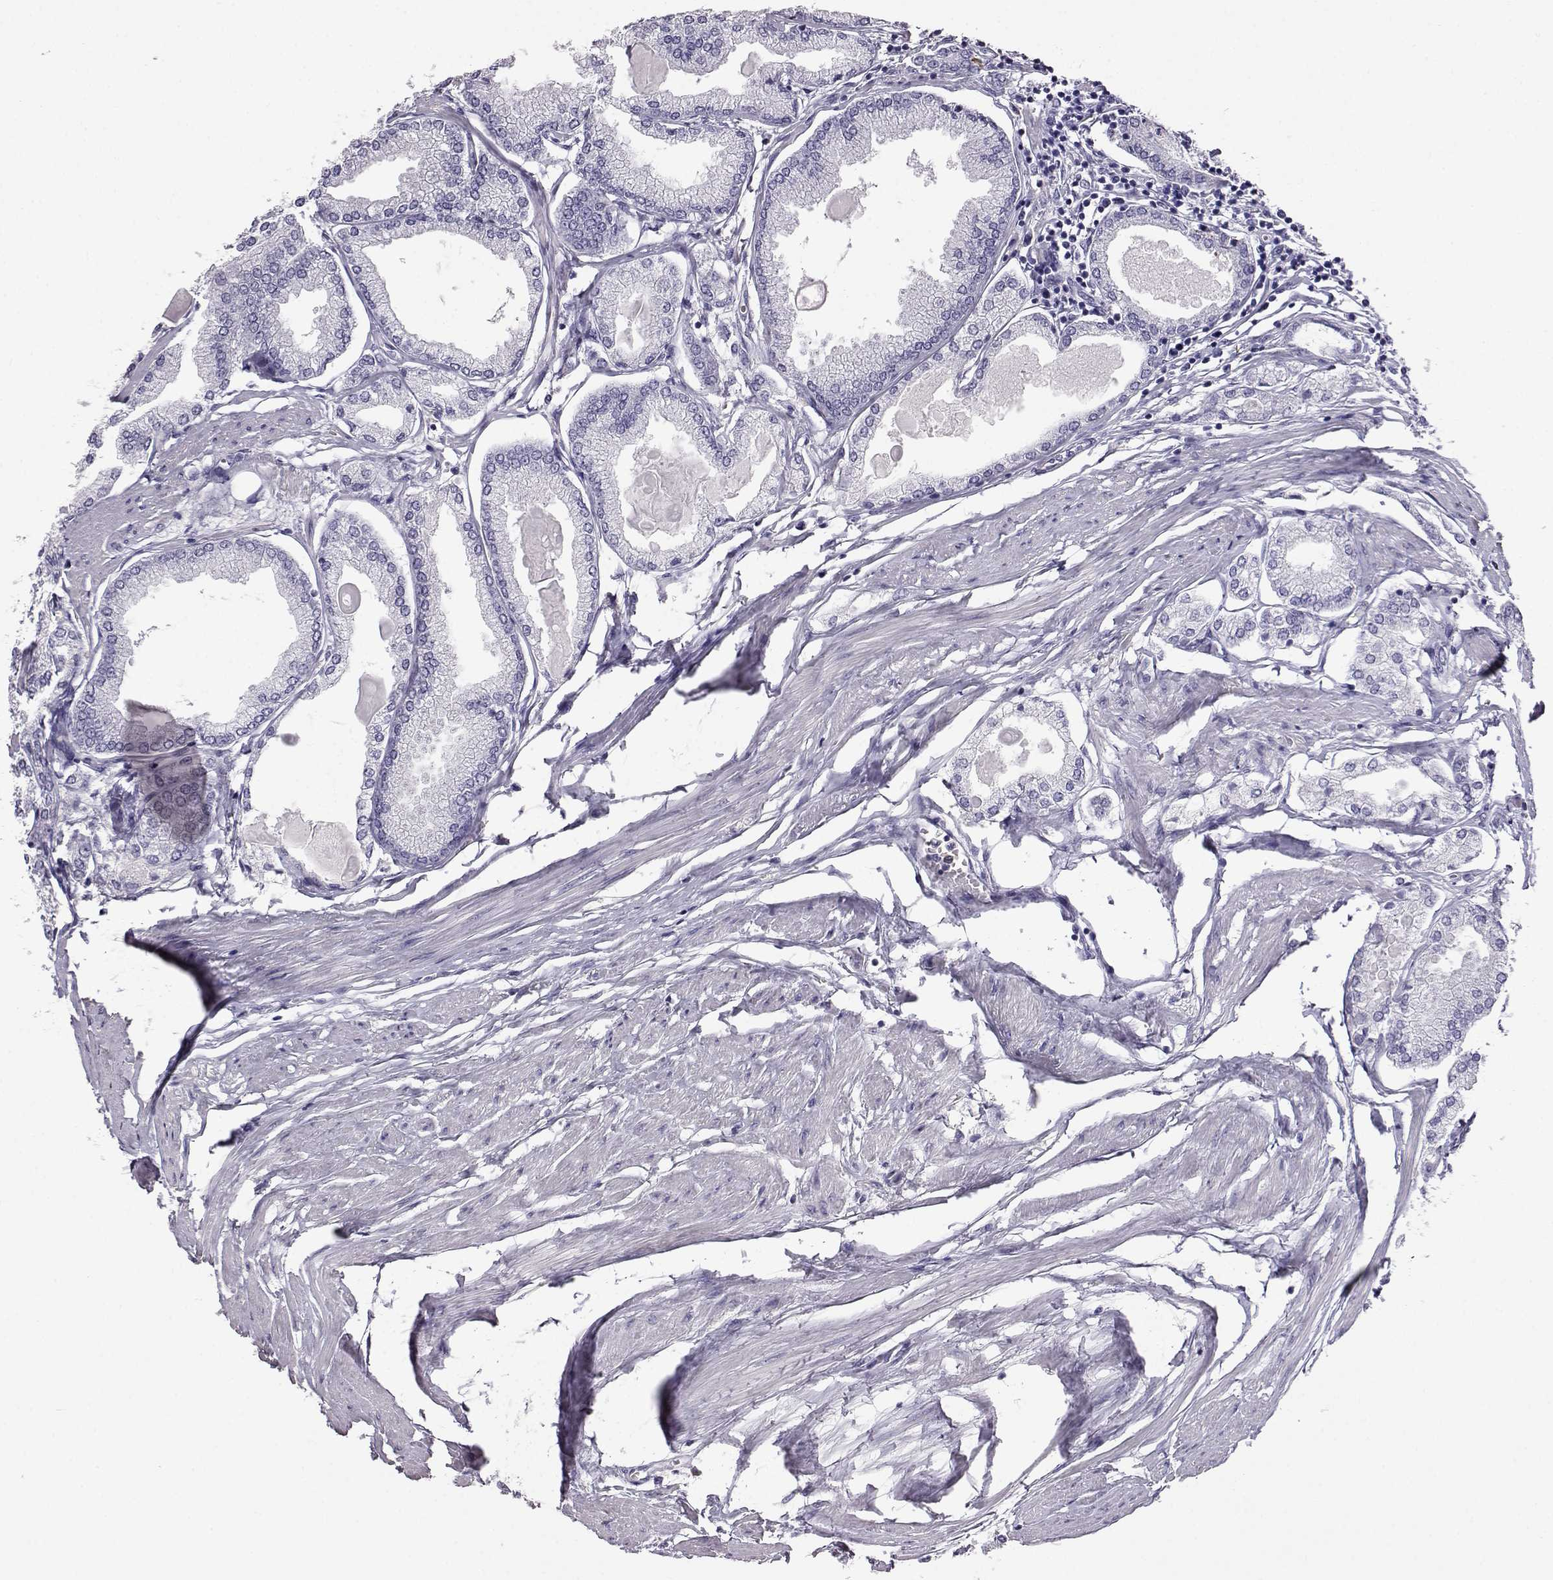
{"staining": {"intensity": "negative", "quantity": "none", "location": "none"}, "tissue": "prostate cancer", "cell_type": "Tumor cells", "image_type": "cancer", "snomed": [{"axis": "morphology", "description": "Adenocarcinoma, High grade"}, {"axis": "topography", "description": "Prostate"}], "caption": "The immunohistochemistry micrograph has no significant positivity in tumor cells of prostate cancer tissue. (Stains: DAB immunohistochemistry (IHC) with hematoxylin counter stain, Microscopy: brightfield microscopy at high magnification).", "gene": "AKR1B1", "patient": {"sex": "male", "age": 68}}